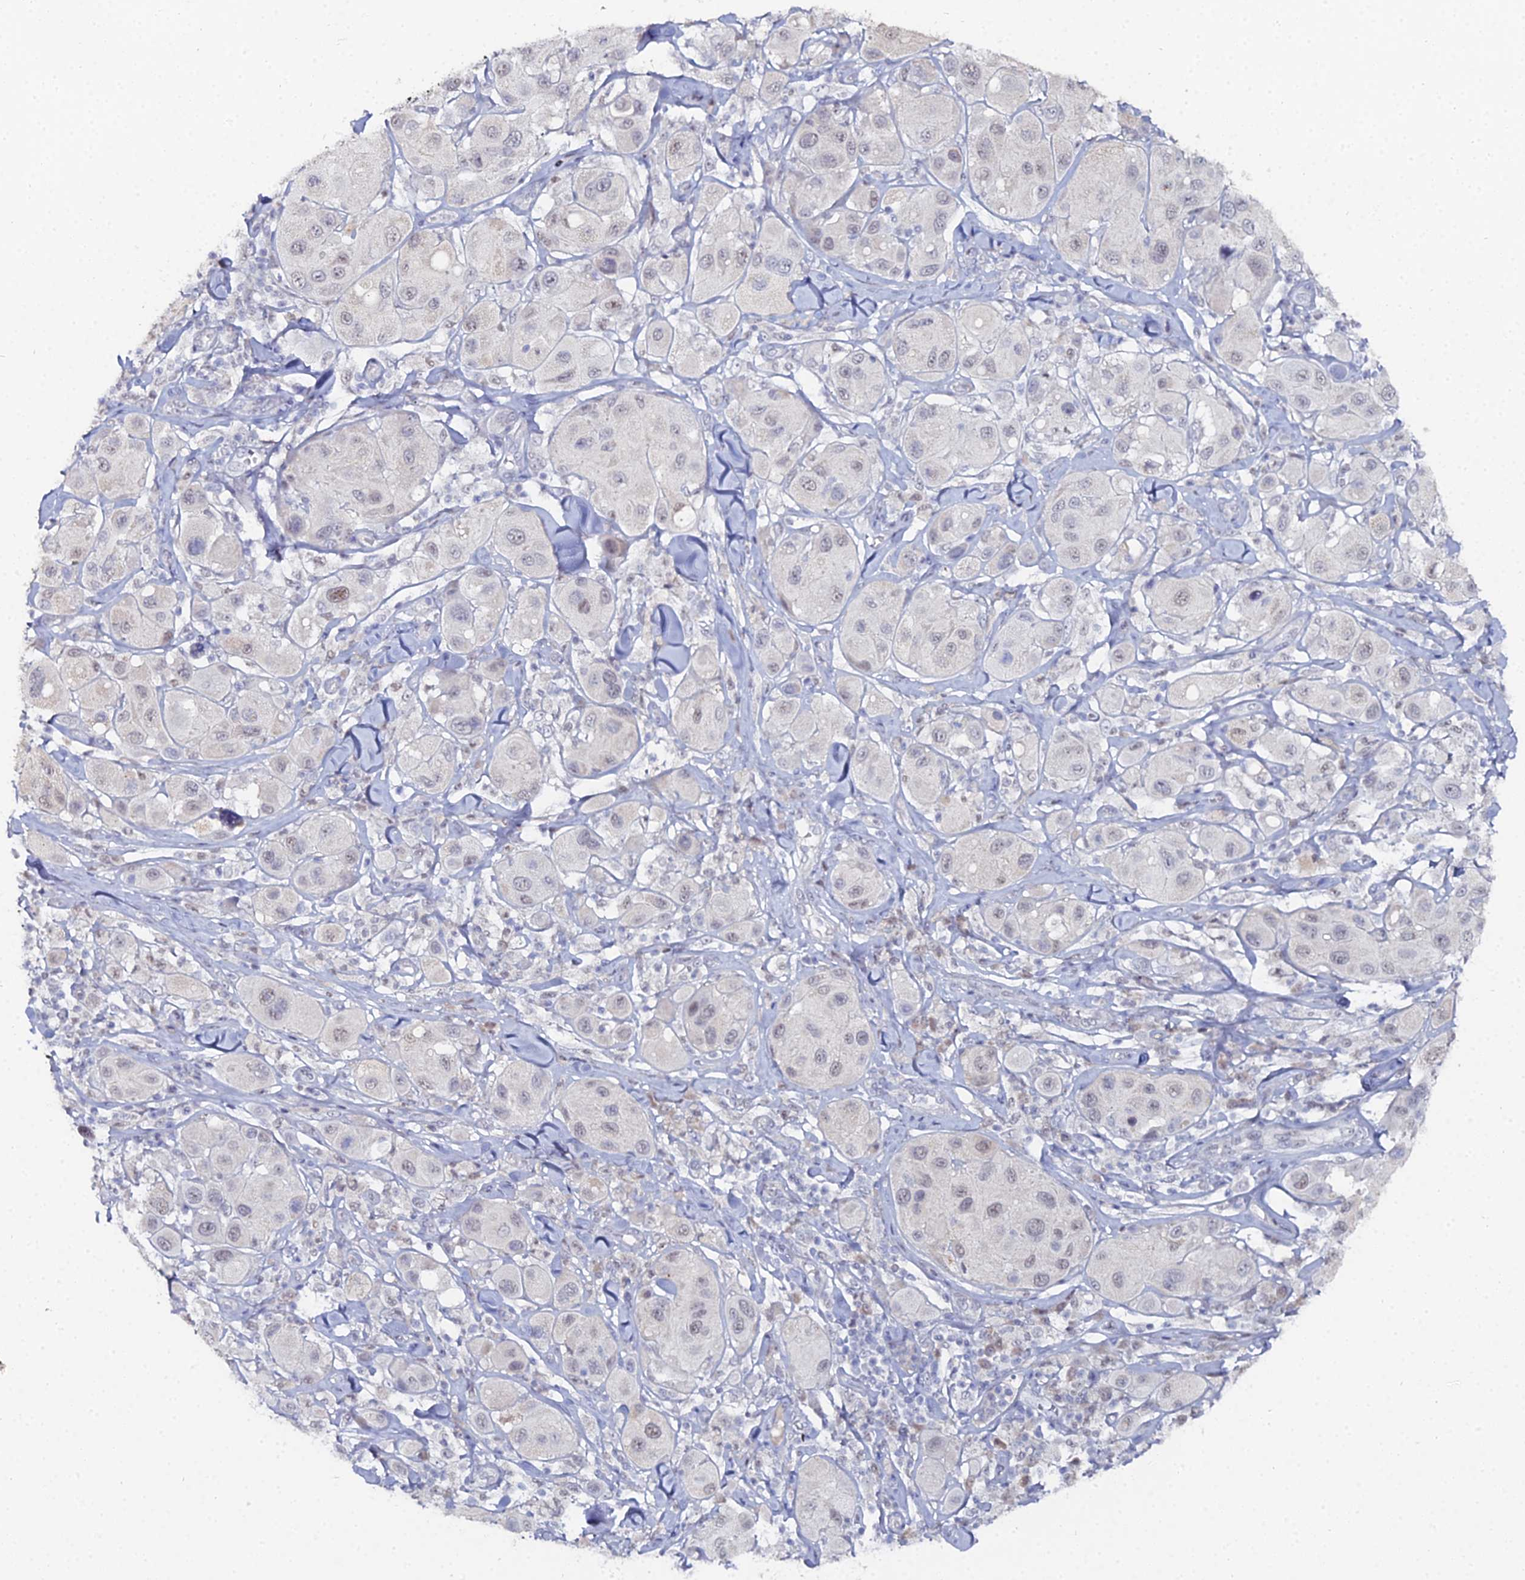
{"staining": {"intensity": "weak", "quantity": "25%-75%", "location": "nuclear"}, "tissue": "melanoma", "cell_type": "Tumor cells", "image_type": "cancer", "snomed": [{"axis": "morphology", "description": "Malignant melanoma, Metastatic site"}, {"axis": "topography", "description": "Skin"}], "caption": "Immunohistochemical staining of human melanoma demonstrates low levels of weak nuclear protein positivity in about 25%-75% of tumor cells.", "gene": "THAP4", "patient": {"sex": "male", "age": 41}}